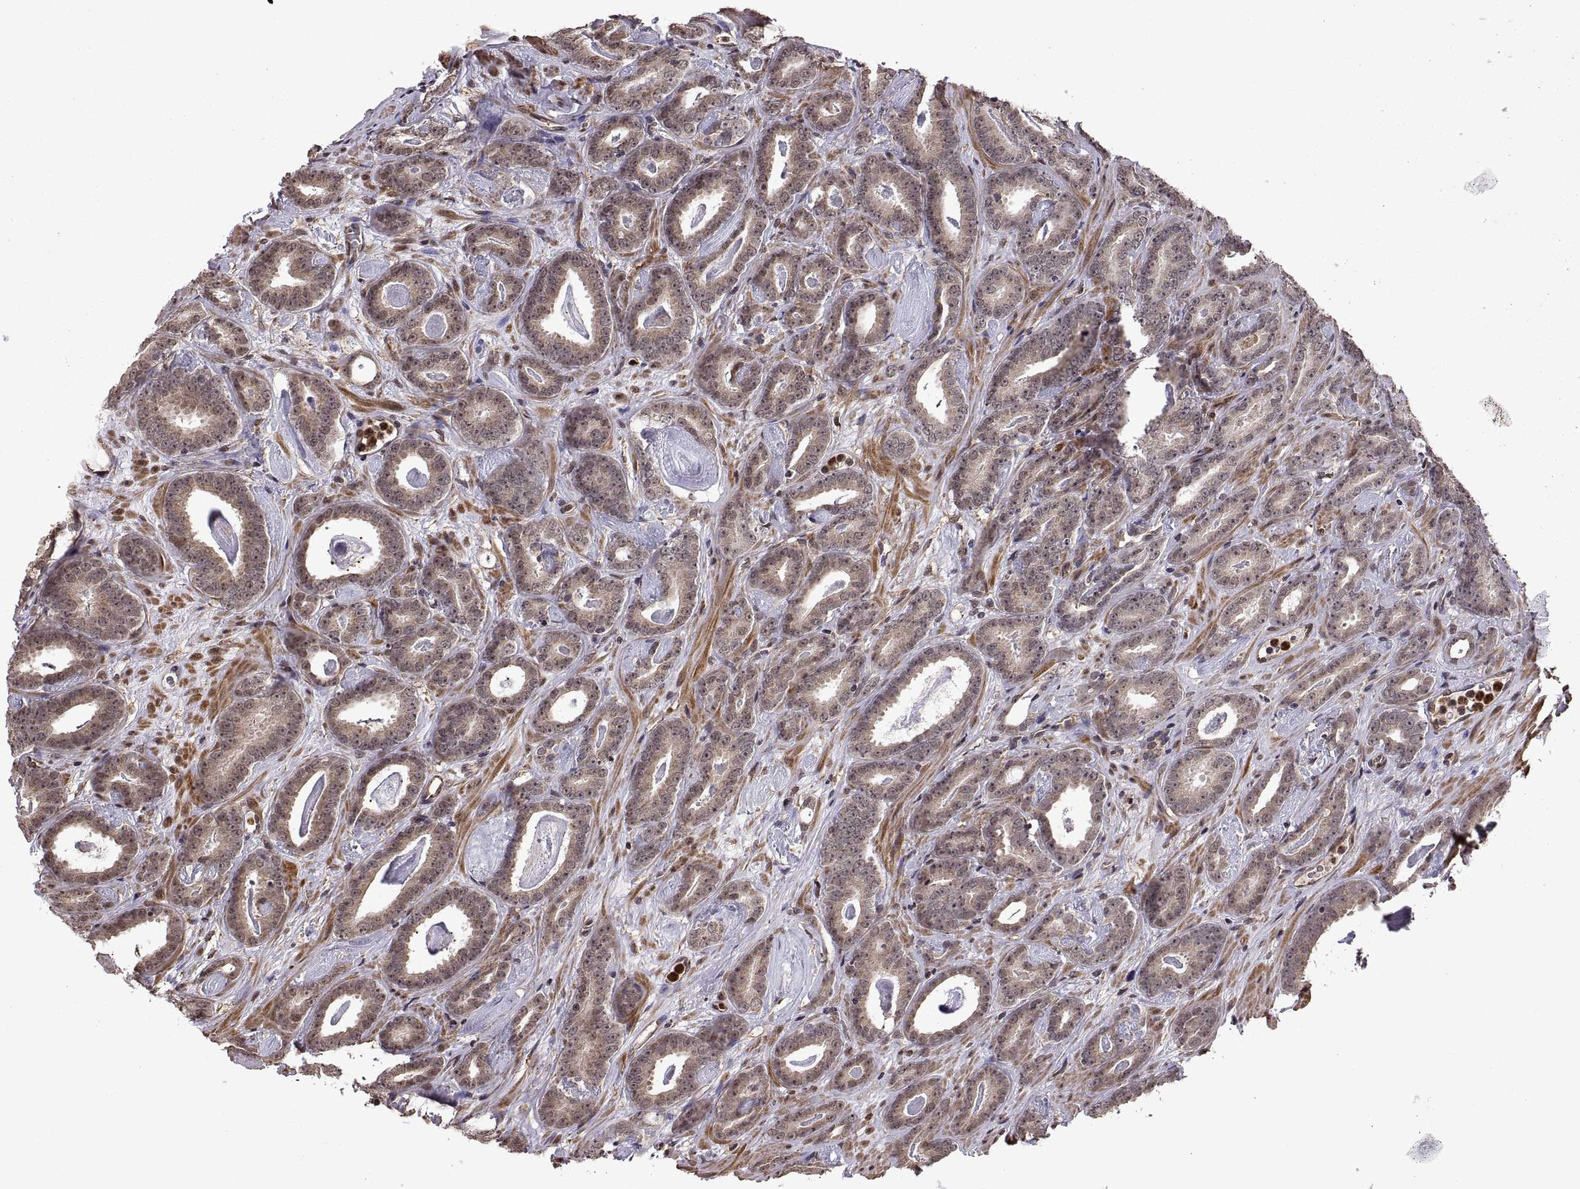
{"staining": {"intensity": "weak", "quantity": ">75%", "location": "cytoplasmic/membranous"}, "tissue": "prostate cancer", "cell_type": "Tumor cells", "image_type": "cancer", "snomed": [{"axis": "morphology", "description": "Adenocarcinoma, Medium grade"}, {"axis": "topography", "description": "Prostate and seminal vesicle, NOS"}, {"axis": "topography", "description": "Prostate"}], "caption": "DAB immunohistochemical staining of human prostate medium-grade adenocarcinoma exhibits weak cytoplasmic/membranous protein expression in approximately >75% of tumor cells.", "gene": "ARRB1", "patient": {"sex": "male", "age": 54}}